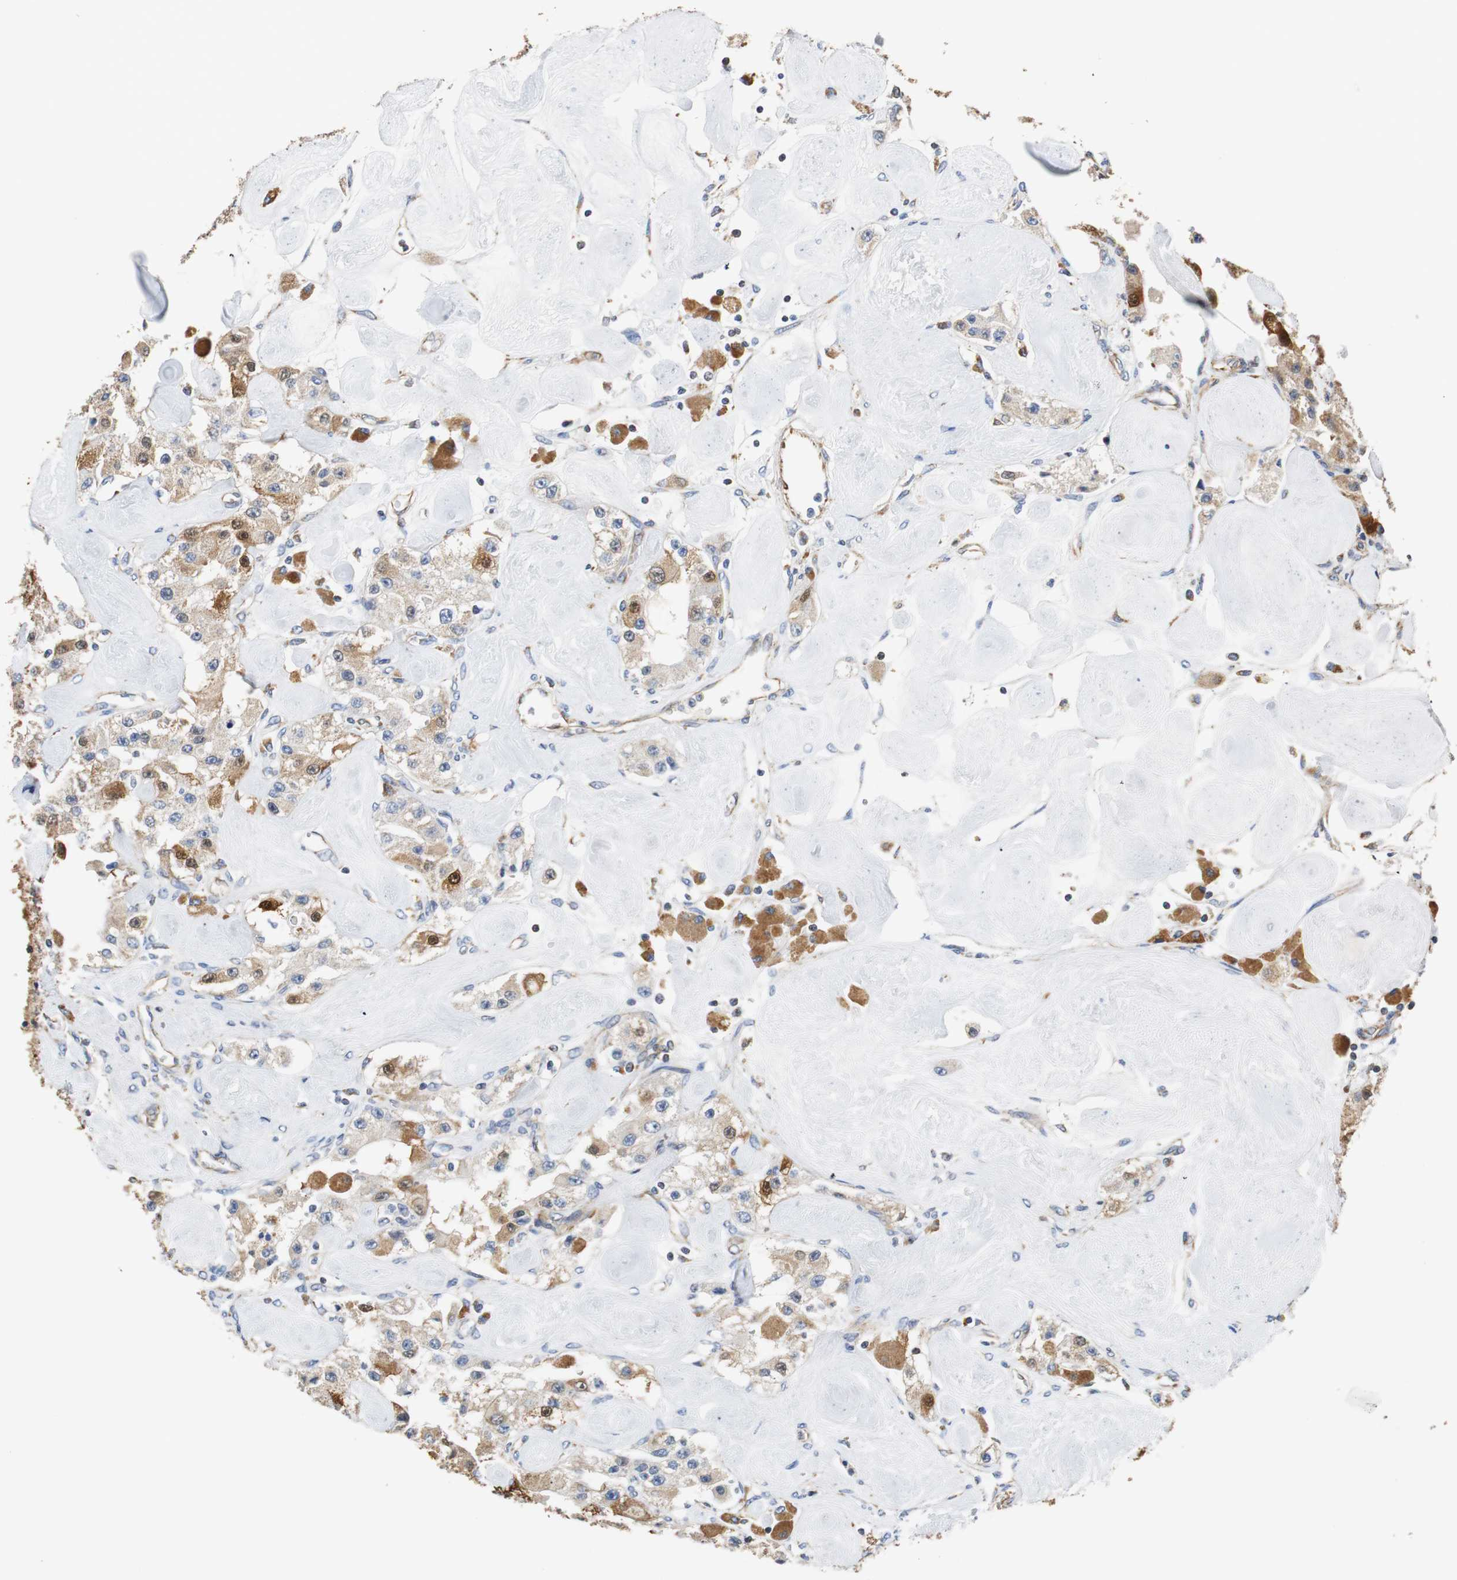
{"staining": {"intensity": "weak", "quantity": "25%-75%", "location": "cytoplasmic/membranous"}, "tissue": "carcinoid", "cell_type": "Tumor cells", "image_type": "cancer", "snomed": [{"axis": "morphology", "description": "Carcinoid, malignant, NOS"}, {"axis": "topography", "description": "Pancreas"}], "caption": "There is low levels of weak cytoplasmic/membranous expression in tumor cells of carcinoid (malignant), as demonstrated by immunohistochemical staining (brown color).", "gene": "PCK1", "patient": {"sex": "male", "age": 41}}